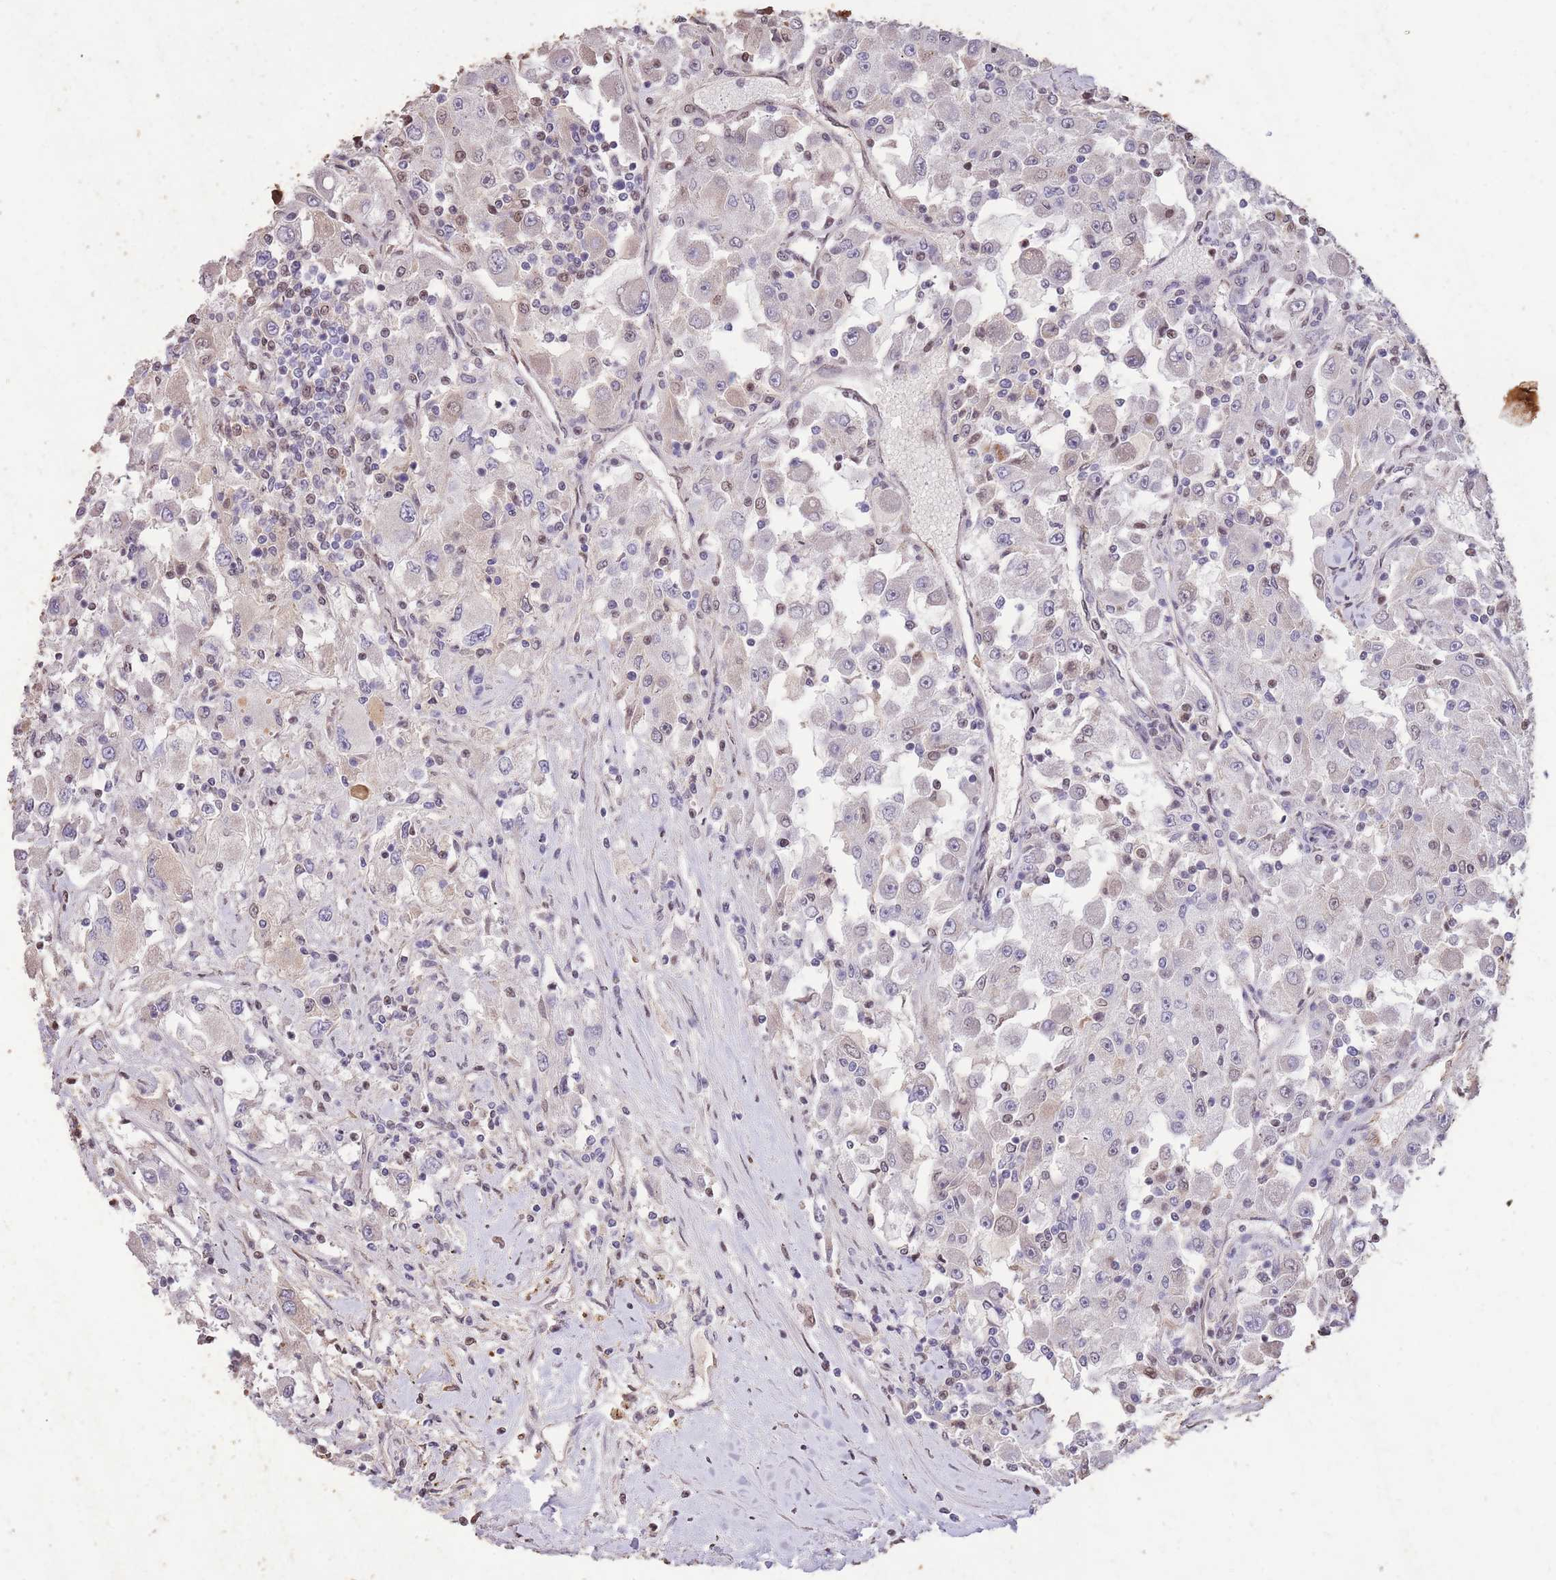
{"staining": {"intensity": "weak", "quantity": "<25%", "location": "cytoplasmic/membranous,nuclear"}, "tissue": "renal cancer", "cell_type": "Tumor cells", "image_type": "cancer", "snomed": [{"axis": "morphology", "description": "Adenocarcinoma, NOS"}, {"axis": "topography", "description": "Kidney"}], "caption": "Micrograph shows no protein positivity in tumor cells of renal adenocarcinoma tissue.", "gene": "RGS14", "patient": {"sex": "female", "age": 67}}